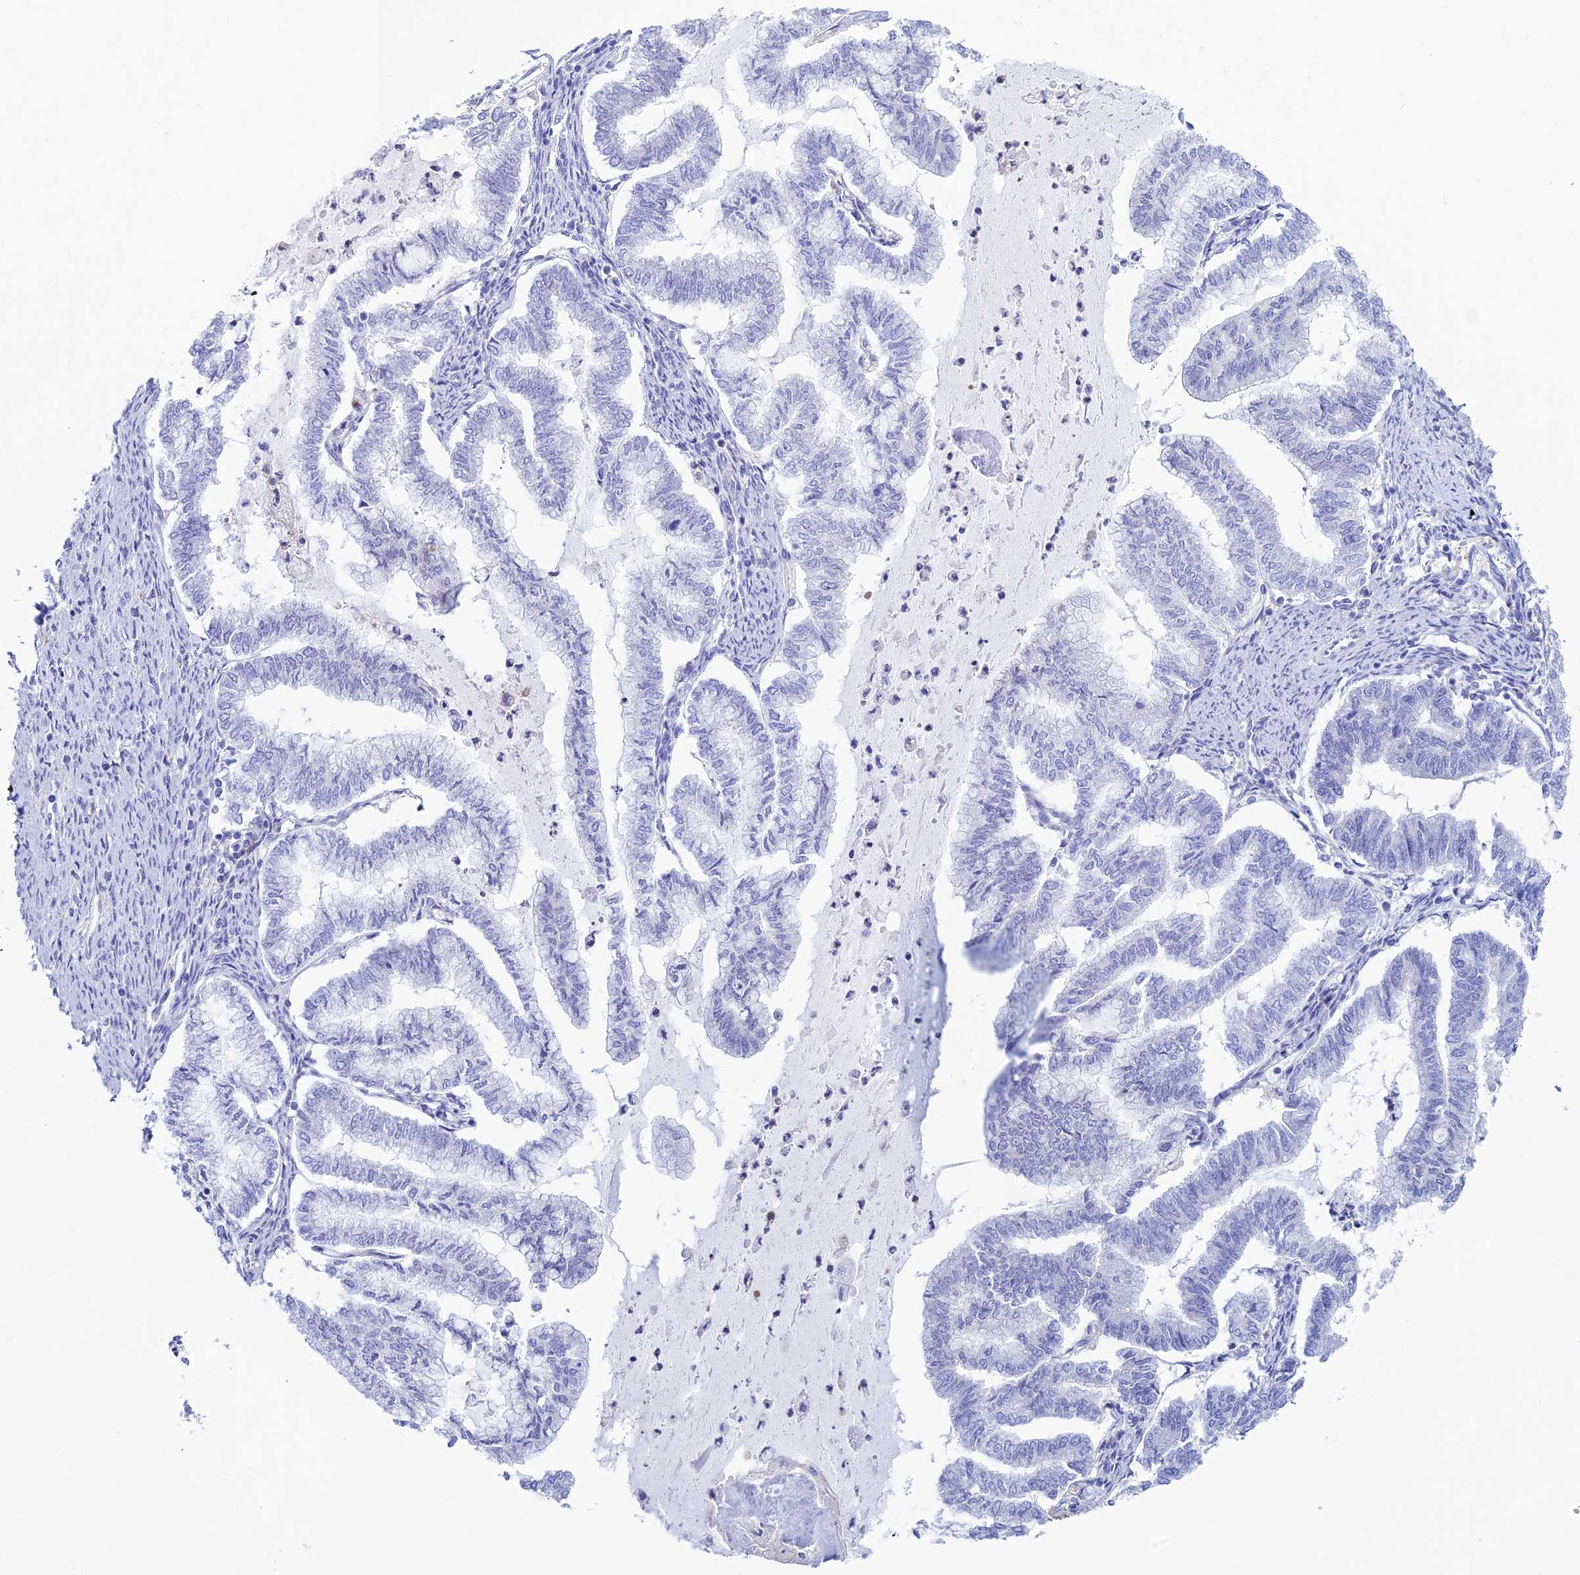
{"staining": {"intensity": "negative", "quantity": "none", "location": "none"}, "tissue": "endometrial cancer", "cell_type": "Tumor cells", "image_type": "cancer", "snomed": [{"axis": "morphology", "description": "Adenocarcinoma, NOS"}, {"axis": "topography", "description": "Endometrium"}], "caption": "This is a photomicrograph of immunohistochemistry staining of endometrial cancer (adenocarcinoma), which shows no expression in tumor cells.", "gene": "KCNK17", "patient": {"sex": "female", "age": 79}}